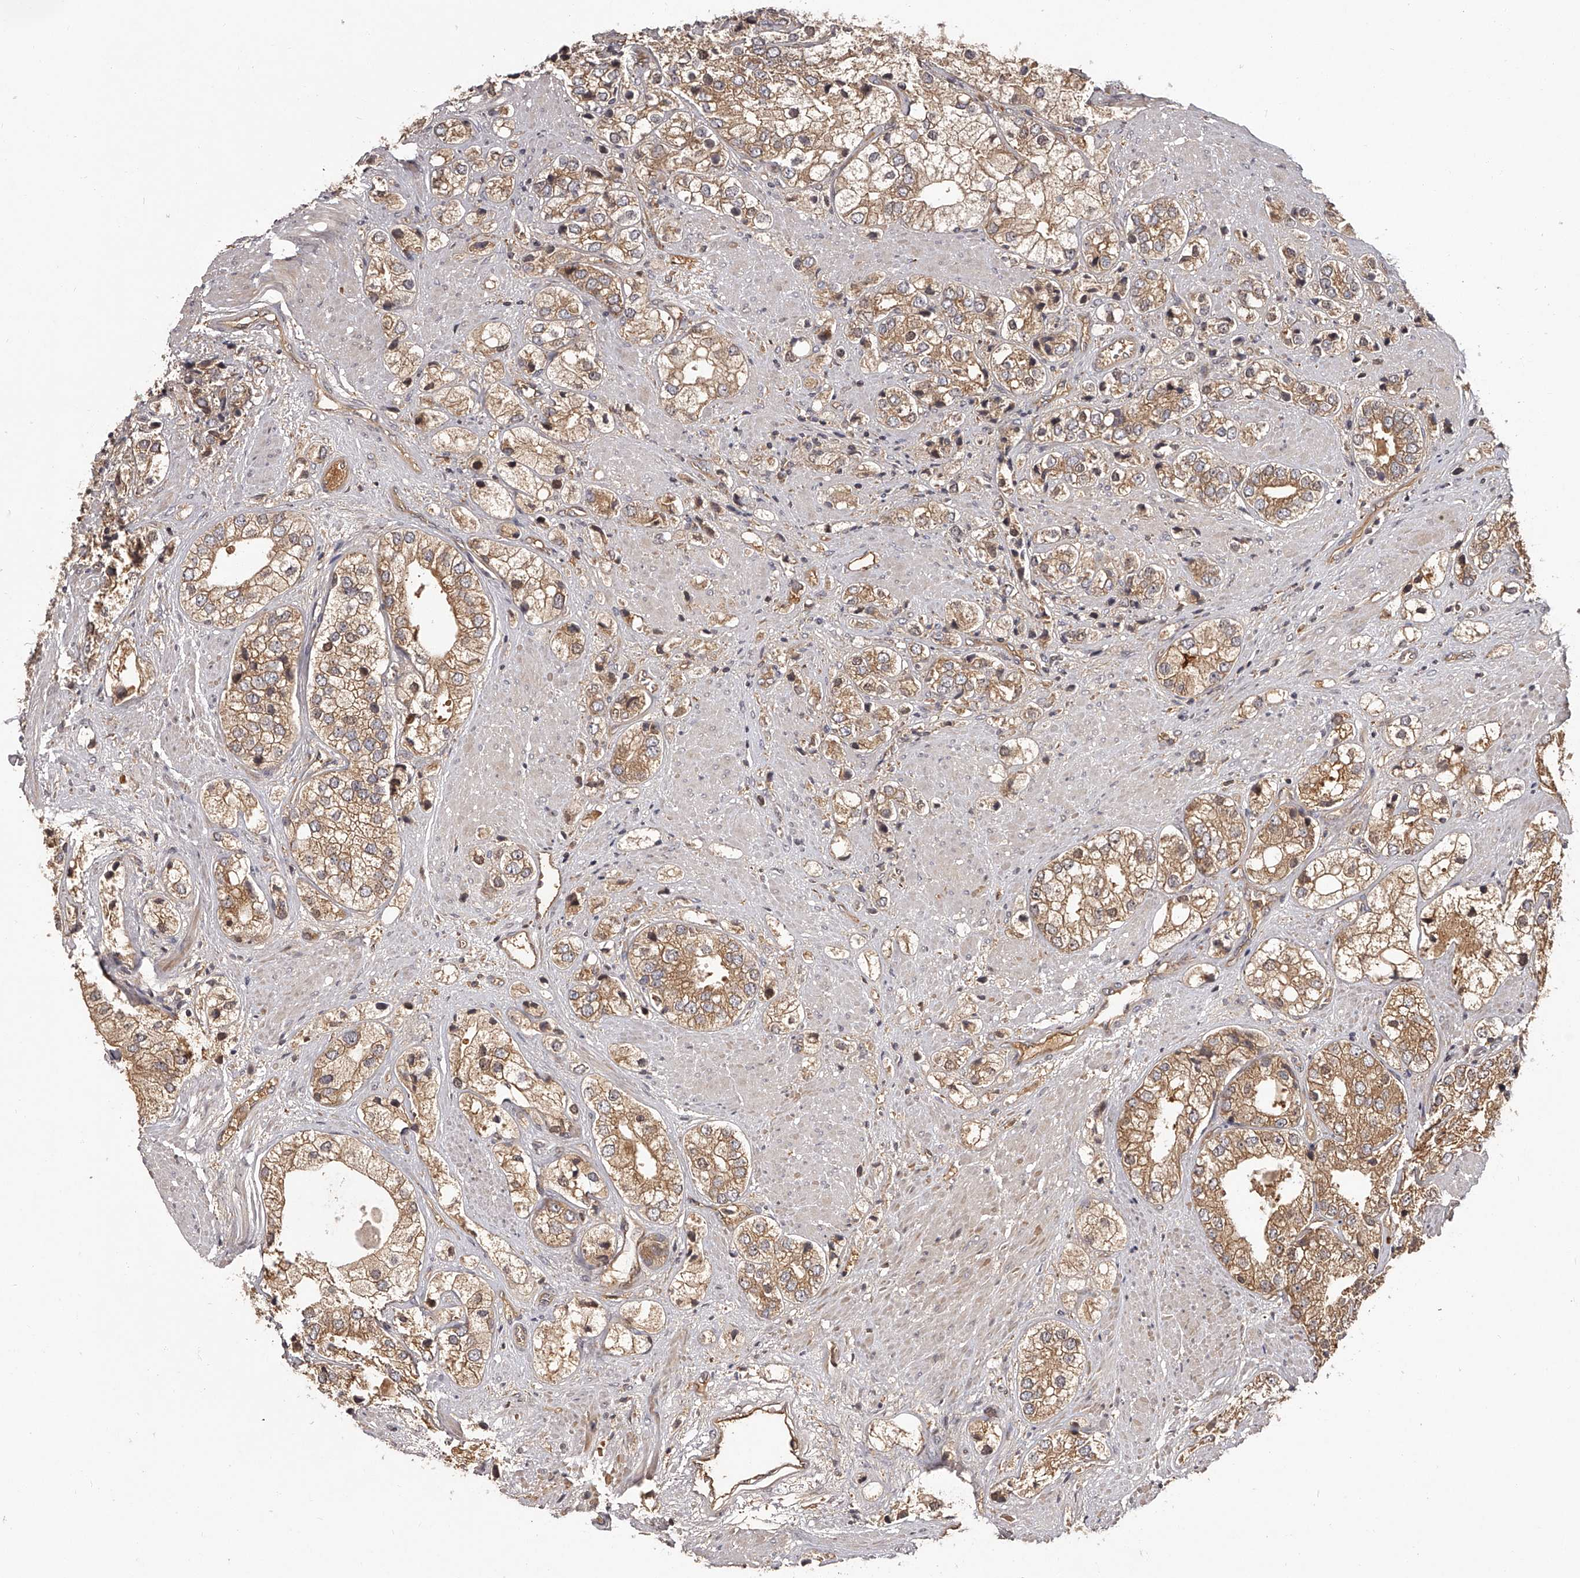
{"staining": {"intensity": "moderate", "quantity": ">75%", "location": "cytoplasmic/membranous"}, "tissue": "prostate cancer", "cell_type": "Tumor cells", "image_type": "cancer", "snomed": [{"axis": "morphology", "description": "Adenocarcinoma, High grade"}, {"axis": "topography", "description": "Prostate"}], "caption": "A photomicrograph of prostate cancer stained for a protein demonstrates moderate cytoplasmic/membranous brown staining in tumor cells.", "gene": "CRYZL1", "patient": {"sex": "male", "age": 50}}